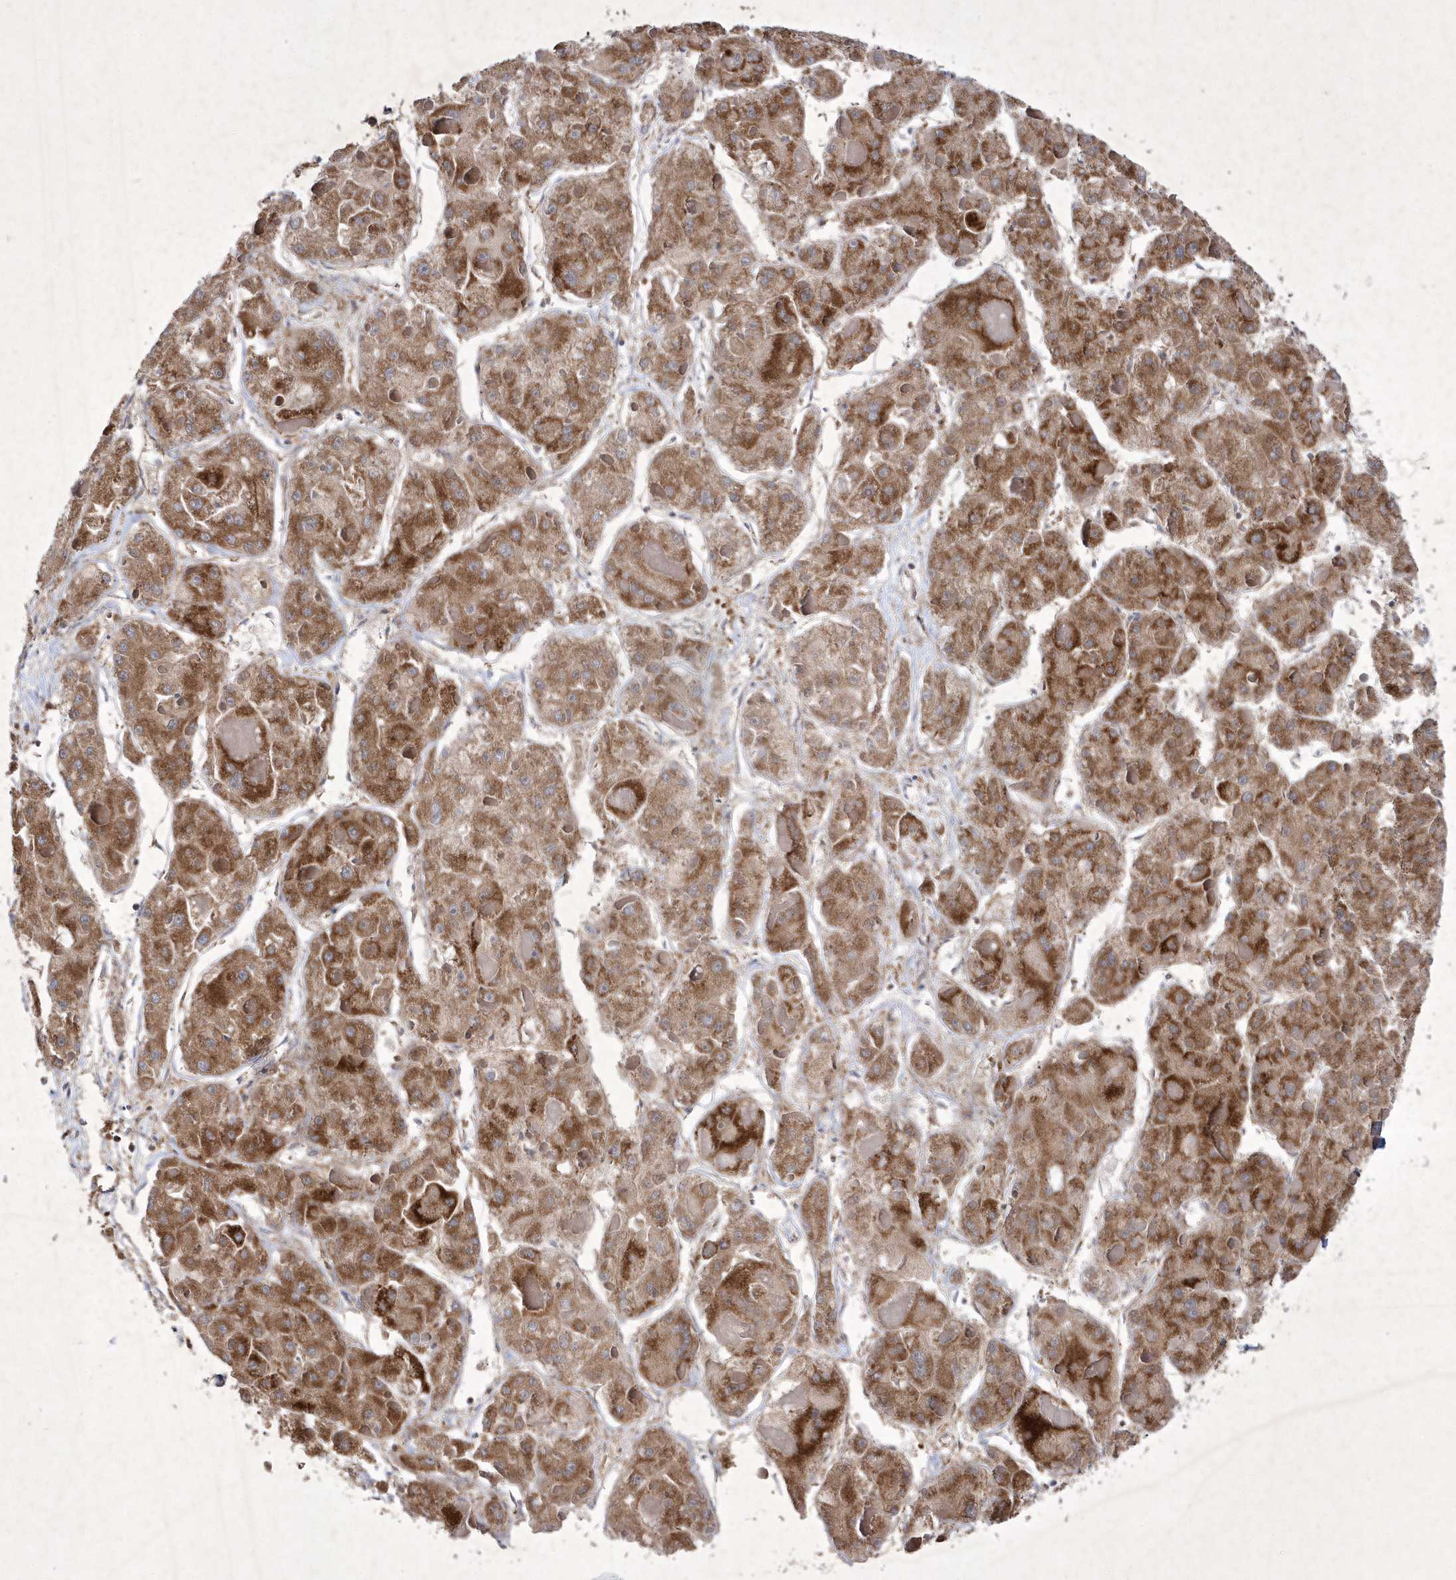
{"staining": {"intensity": "strong", "quantity": ">75%", "location": "cytoplasmic/membranous"}, "tissue": "liver cancer", "cell_type": "Tumor cells", "image_type": "cancer", "snomed": [{"axis": "morphology", "description": "Carcinoma, Hepatocellular, NOS"}, {"axis": "topography", "description": "Liver"}], "caption": "Hepatocellular carcinoma (liver) was stained to show a protein in brown. There is high levels of strong cytoplasmic/membranous staining in approximately >75% of tumor cells. The staining was performed using DAB, with brown indicating positive protein expression. Nuclei are stained blue with hematoxylin.", "gene": "OPA1", "patient": {"sex": "female", "age": 73}}